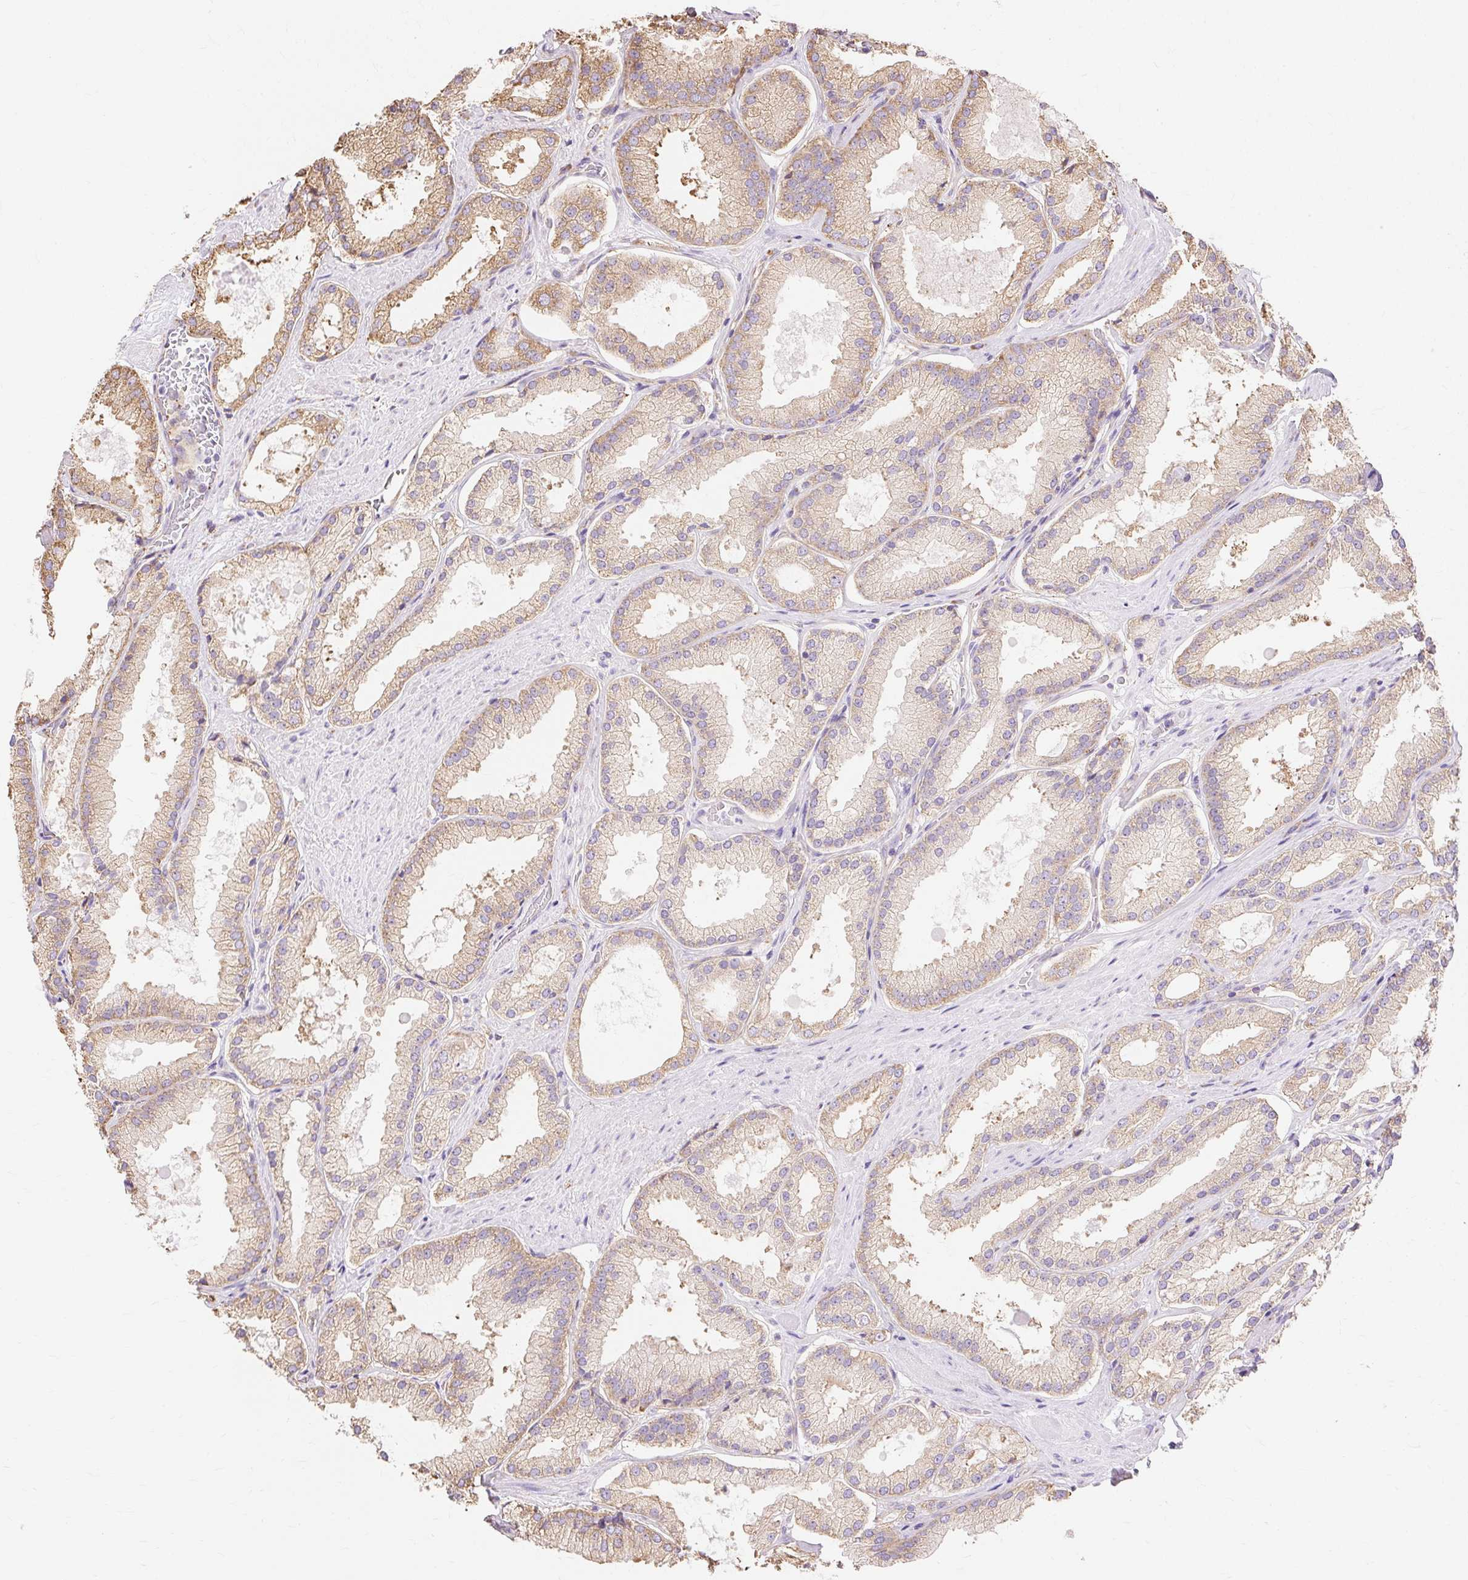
{"staining": {"intensity": "weak", "quantity": ">75%", "location": "cytoplasmic/membranous"}, "tissue": "prostate cancer", "cell_type": "Tumor cells", "image_type": "cancer", "snomed": [{"axis": "morphology", "description": "Adenocarcinoma, High grade"}, {"axis": "topography", "description": "Prostate"}], "caption": "This image demonstrates immunohistochemistry staining of prostate adenocarcinoma (high-grade), with low weak cytoplasmic/membranous staining in about >75% of tumor cells.", "gene": "RPS17", "patient": {"sex": "male", "age": 68}}